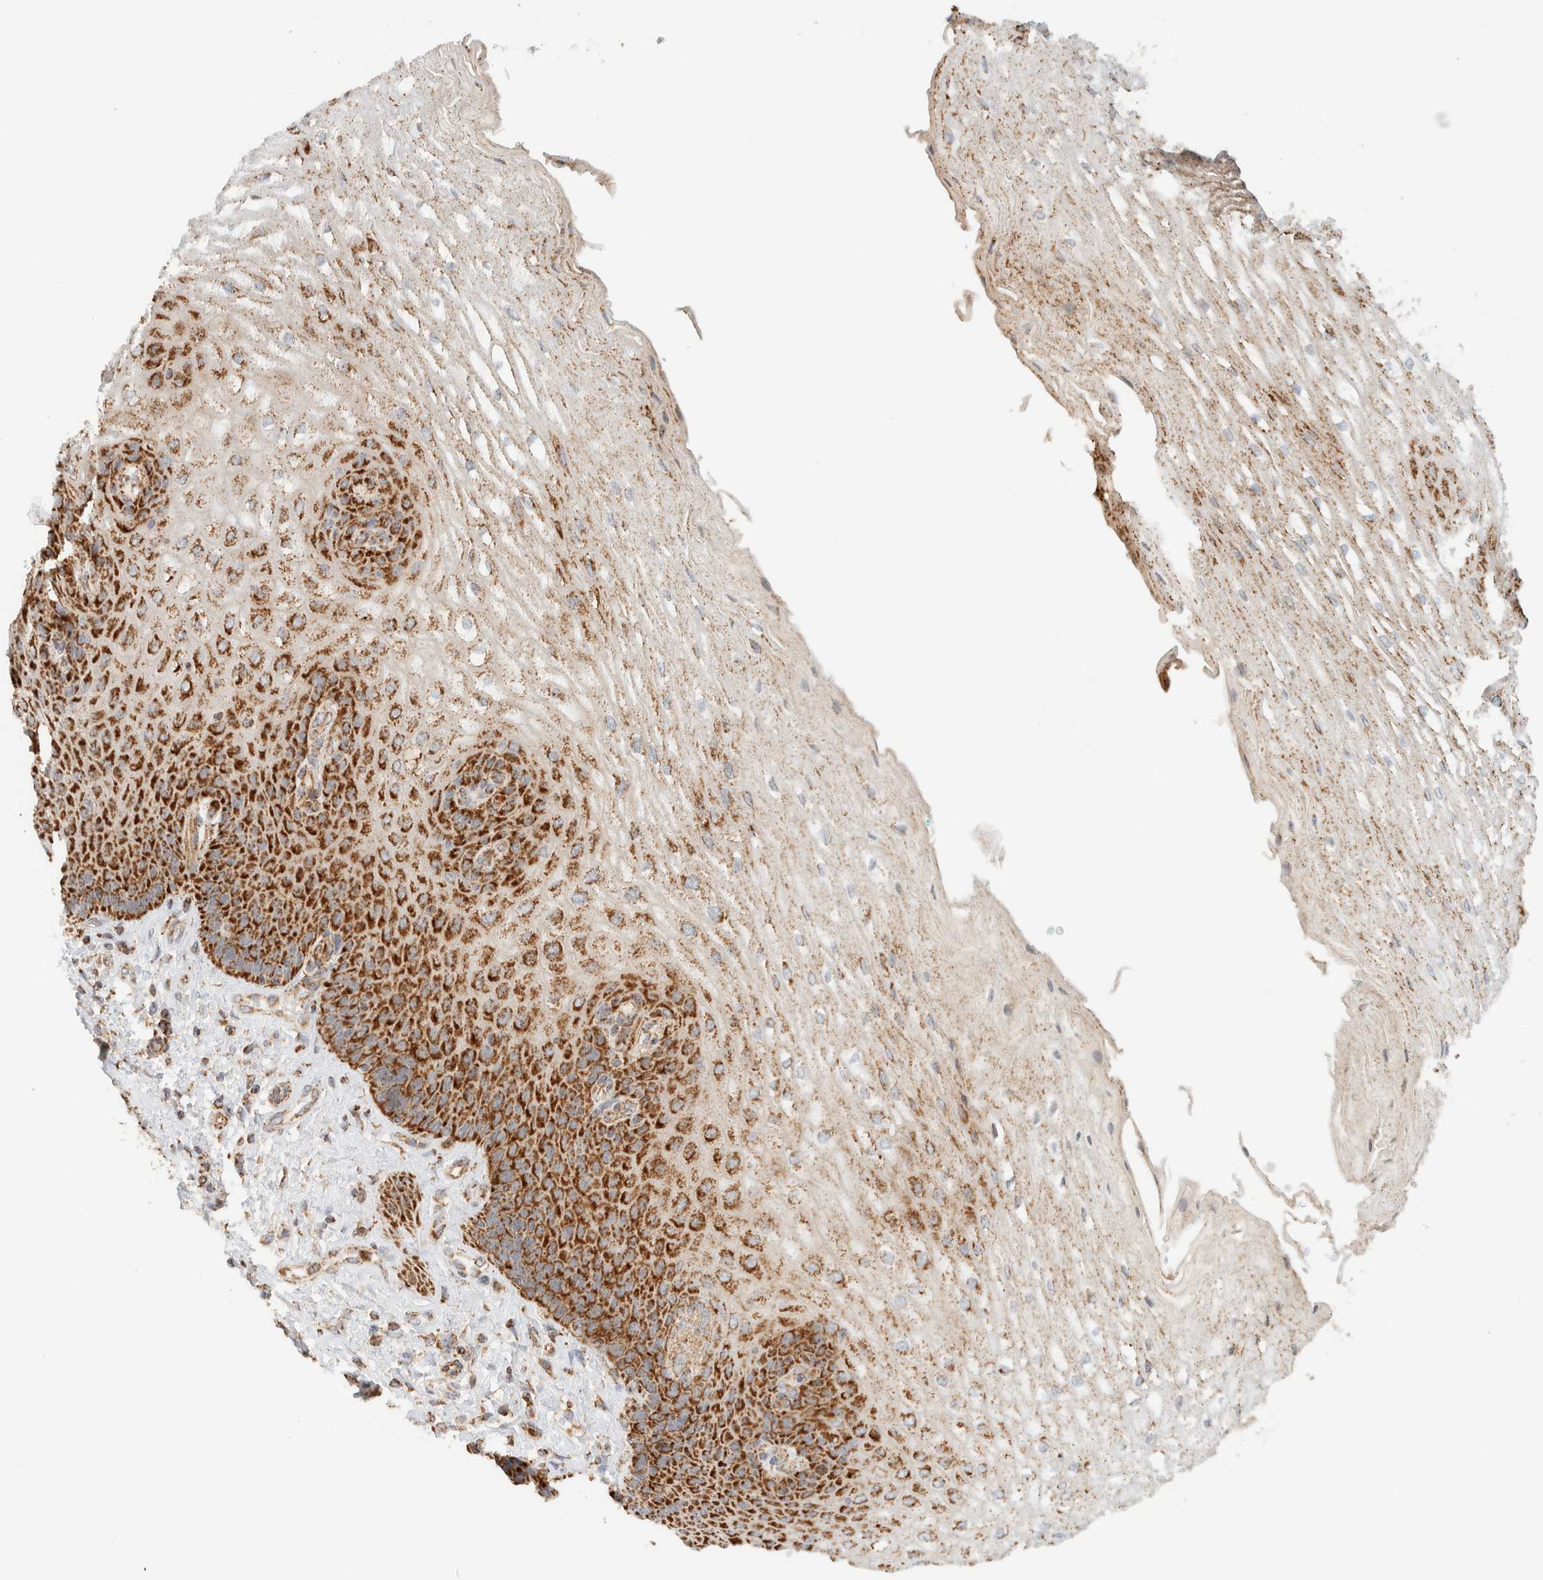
{"staining": {"intensity": "strong", "quantity": ">75%", "location": "cytoplasmic/membranous"}, "tissue": "esophagus", "cell_type": "Squamous epithelial cells", "image_type": "normal", "snomed": [{"axis": "morphology", "description": "Normal tissue, NOS"}, {"axis": "topography", "description": "Esophagus"}], "caption": "A high amount of strong cytoplasmic/membranous positivity is identified in approximately >75% of squamous epithelial cells in unremarkable esophagus. (Stains: DAB (3,3'-diaminobenzidine) in brown, nuclei in blue, Microscopy: brightfield microscopy at high magnification).", "gene": "KIFAP3", "patient": {"sex": "male", "age": 54}}